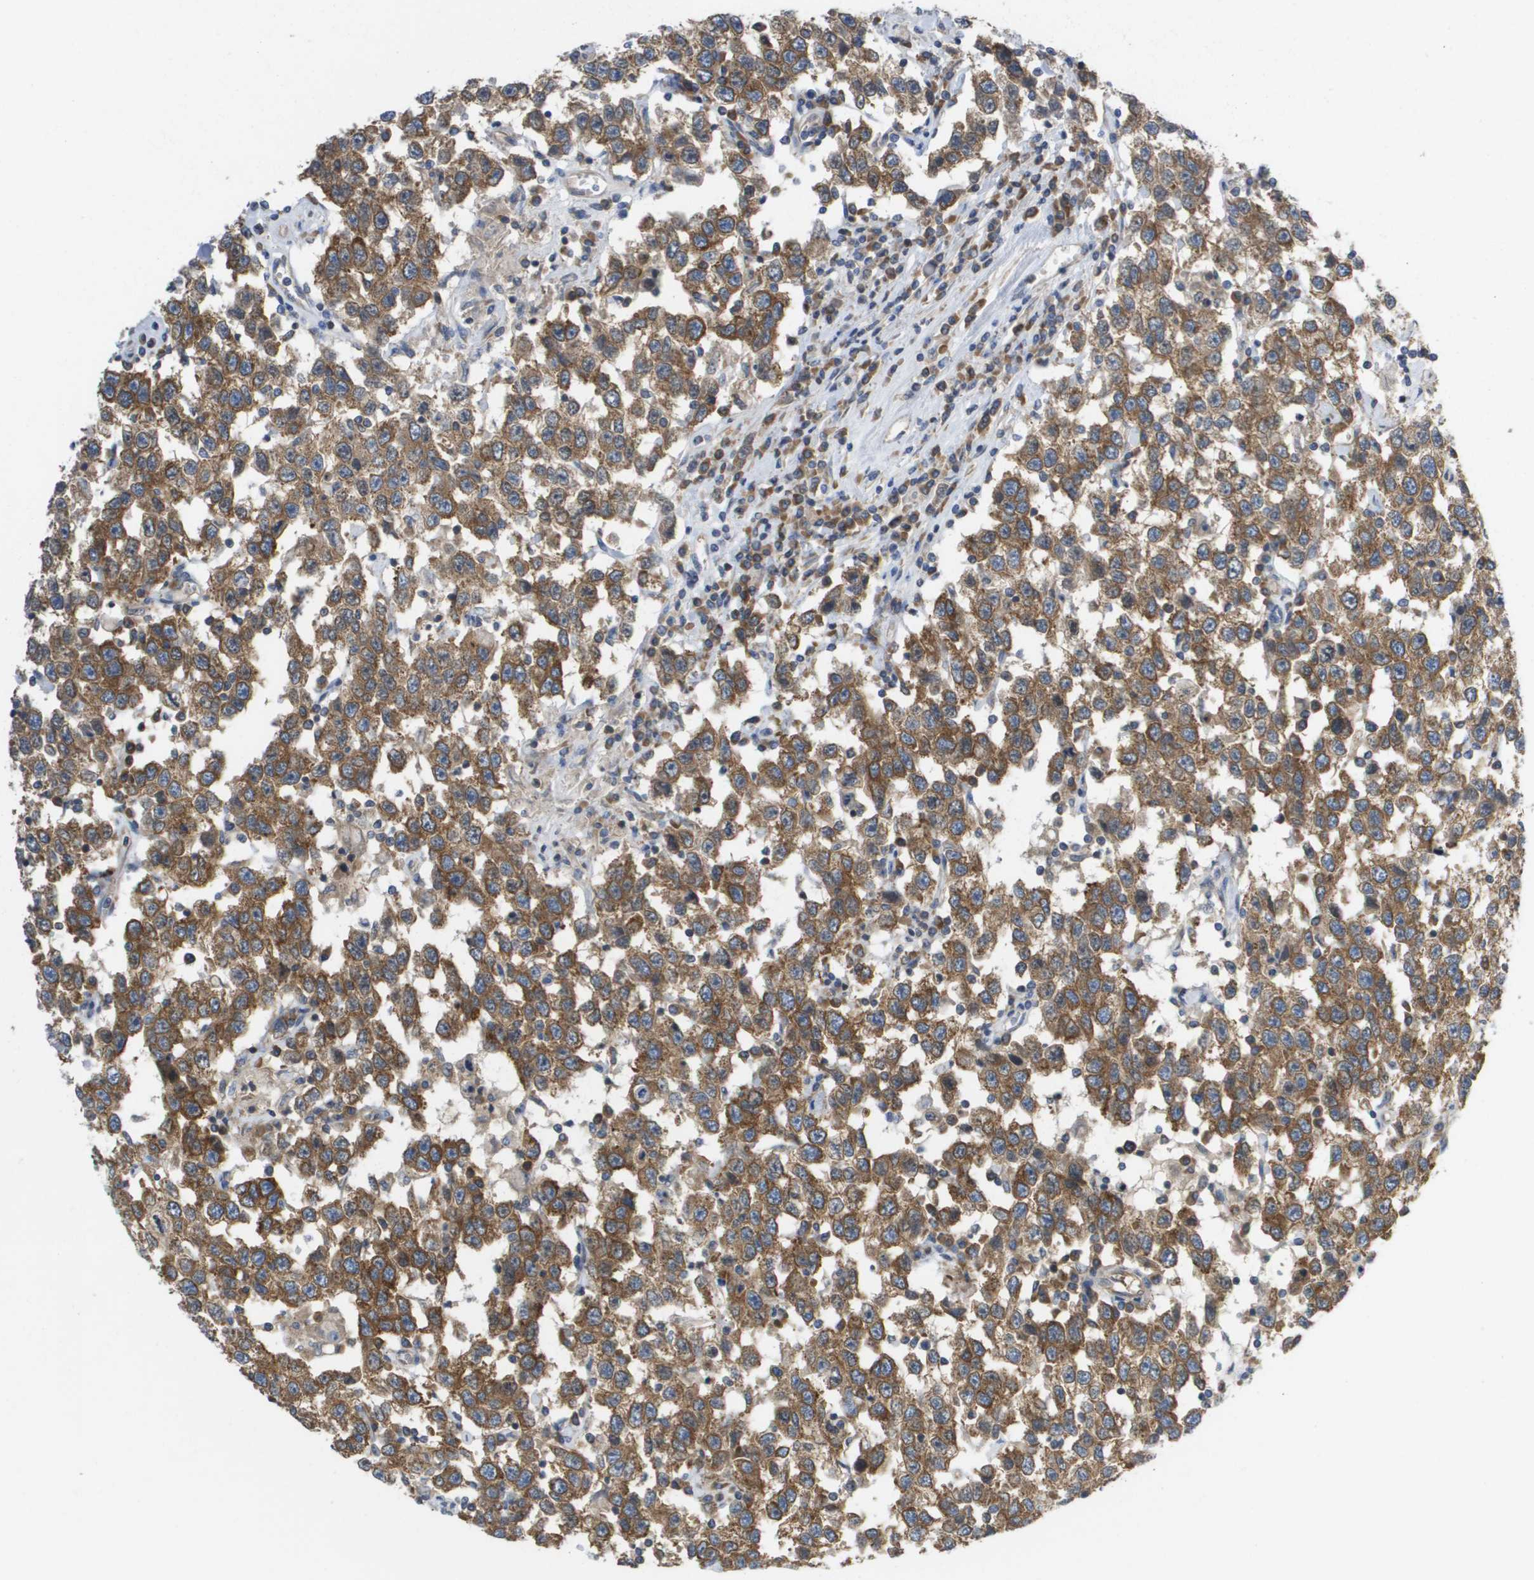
{"staining": {"intensity": "moderate", "quantity": ">75%", "location": "cytoplasmic/membranous"}, "tissue": "testis cancer", "cell_type": "Tumor cells", "image_type": "cancer", "snomed": [{"axis": "morphology", "description": "Seminoma, NOS"}, {"axis": "topography", "description": "Testis"}], "caption": "There is medium levels of moderate cytoplasmic/membranous expression in tumor cells of testis seminoma, as demonstrated by immunohistochemical staining (brown color).", "gene": "EIF4G2", "patient": {"sex": "male", "age": 41}}